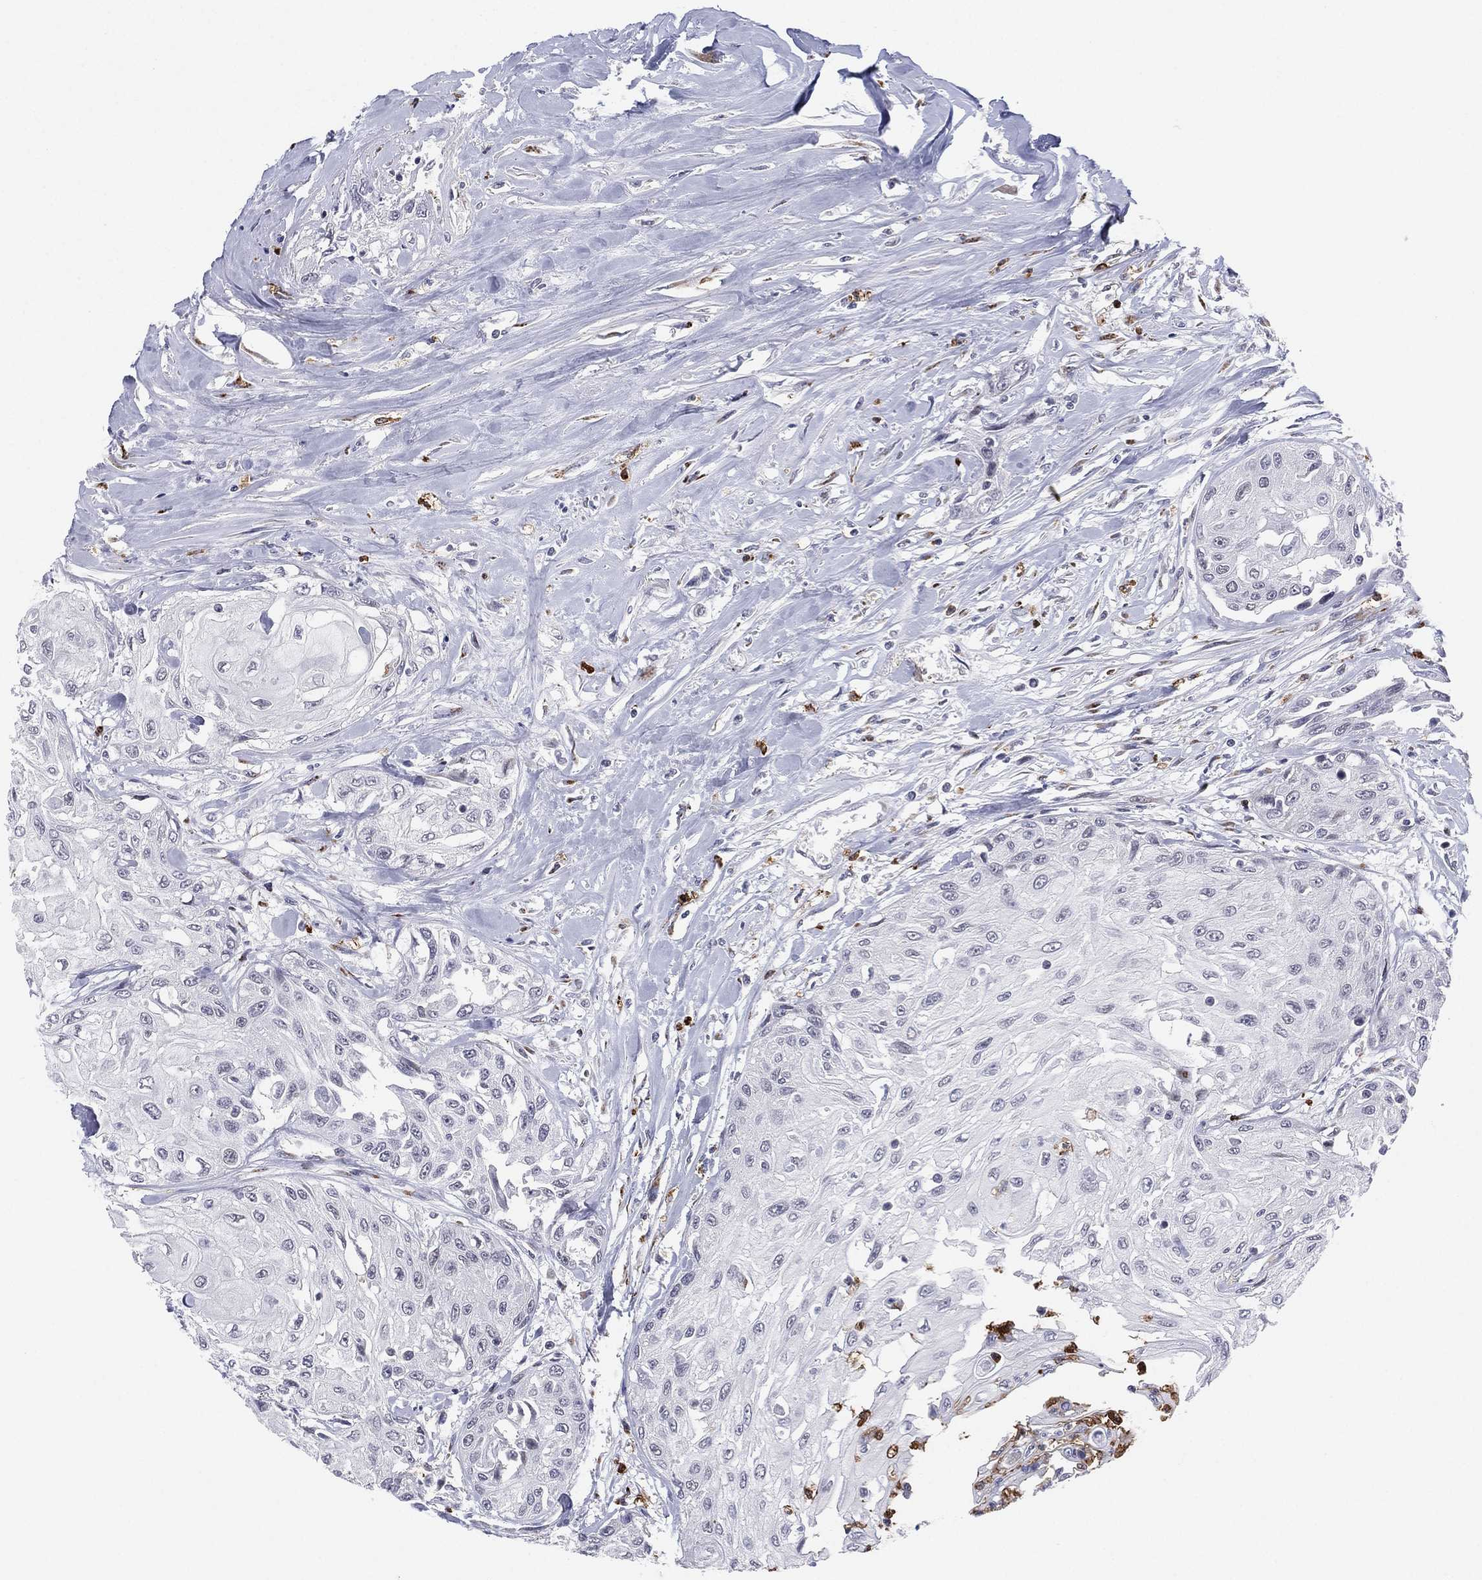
{"staining": {"intensity": "negative", "quantity": "none", "location": "none"}, "tissue": "head and neck cancer", "cell_type": "Tumor cells", "image_type": "cancer", "snomed": [{"axis": "morphology", "description": "Normal tissue, NOS"}, {"axis": "morphology", "description": "Squamous cell carcinoma, NOS"}, {"axis": "topography", "description": "Oral tissue"}, {"axis": "topography", "description": "Peripheral nerve tissue"}, {"axis": "topography", "description": "Head-Neck"}], "caption": "Immunohistochemical staining of human head and neck cancer (squamous cell carcinoma) displays no significant staining in tumor cells.", "gene": "CD177", "patient": {"sex": "female", "age": 59}}